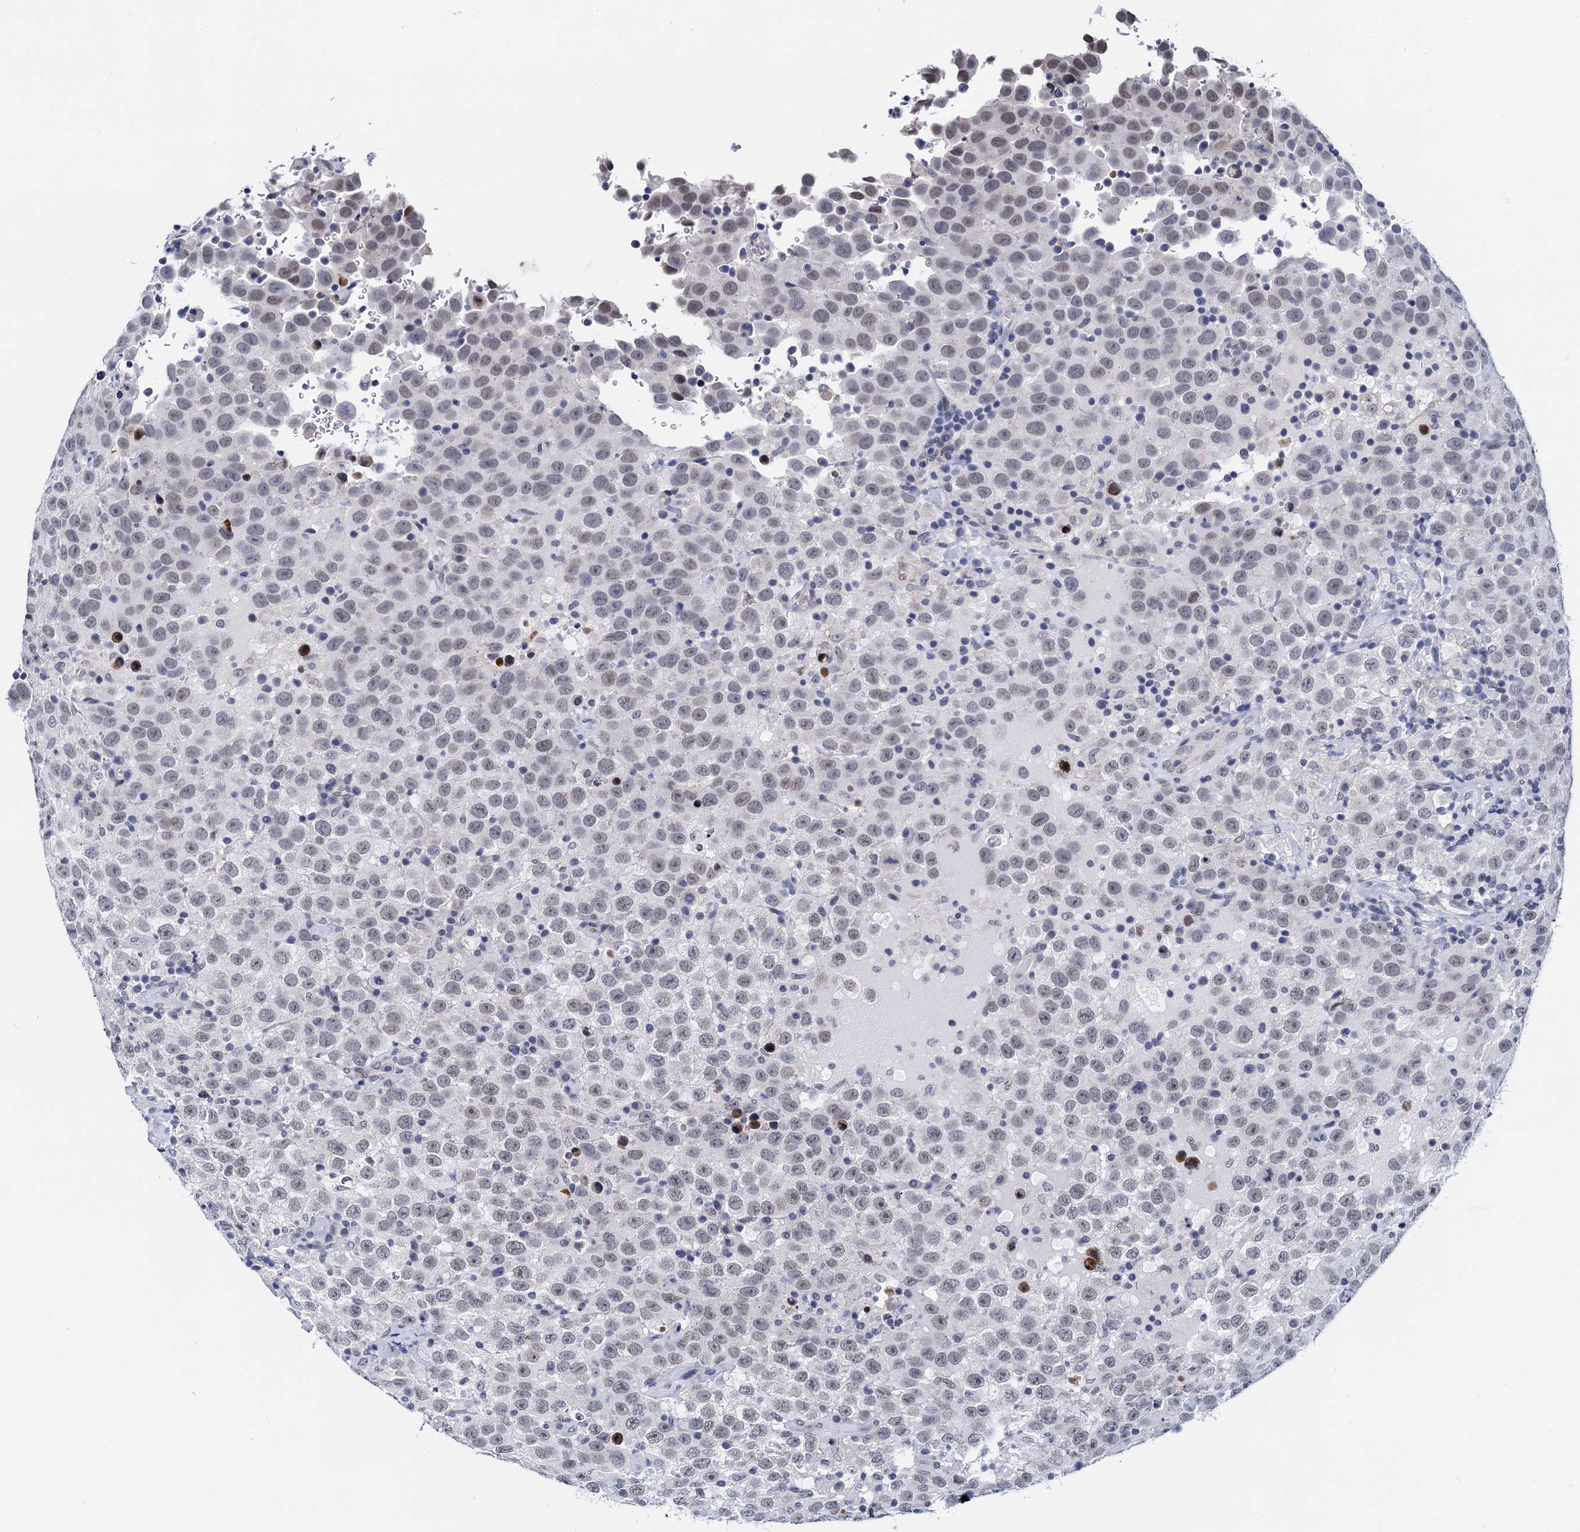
{"staining": {"intensity": "weak", "quantity": "<25%", "location": "nuclear"}, "tissue": "testis cancer", "cell_type": "Tumor cells", "image_type": "cancer", "snomed": [{"axis": "morphology", "description": "Seminoma, NOS"}, {"axis": "topography", "description": "Testis"}], "caption": "Seminoma (testis) was stained to show a protein in brown. There is no significant staining in tumor cells. (DAB IHC visualized using brightfield microscopy, high magnification).", "gene": "C16orf87", "patient": {"sex": "male", "age": 41}}